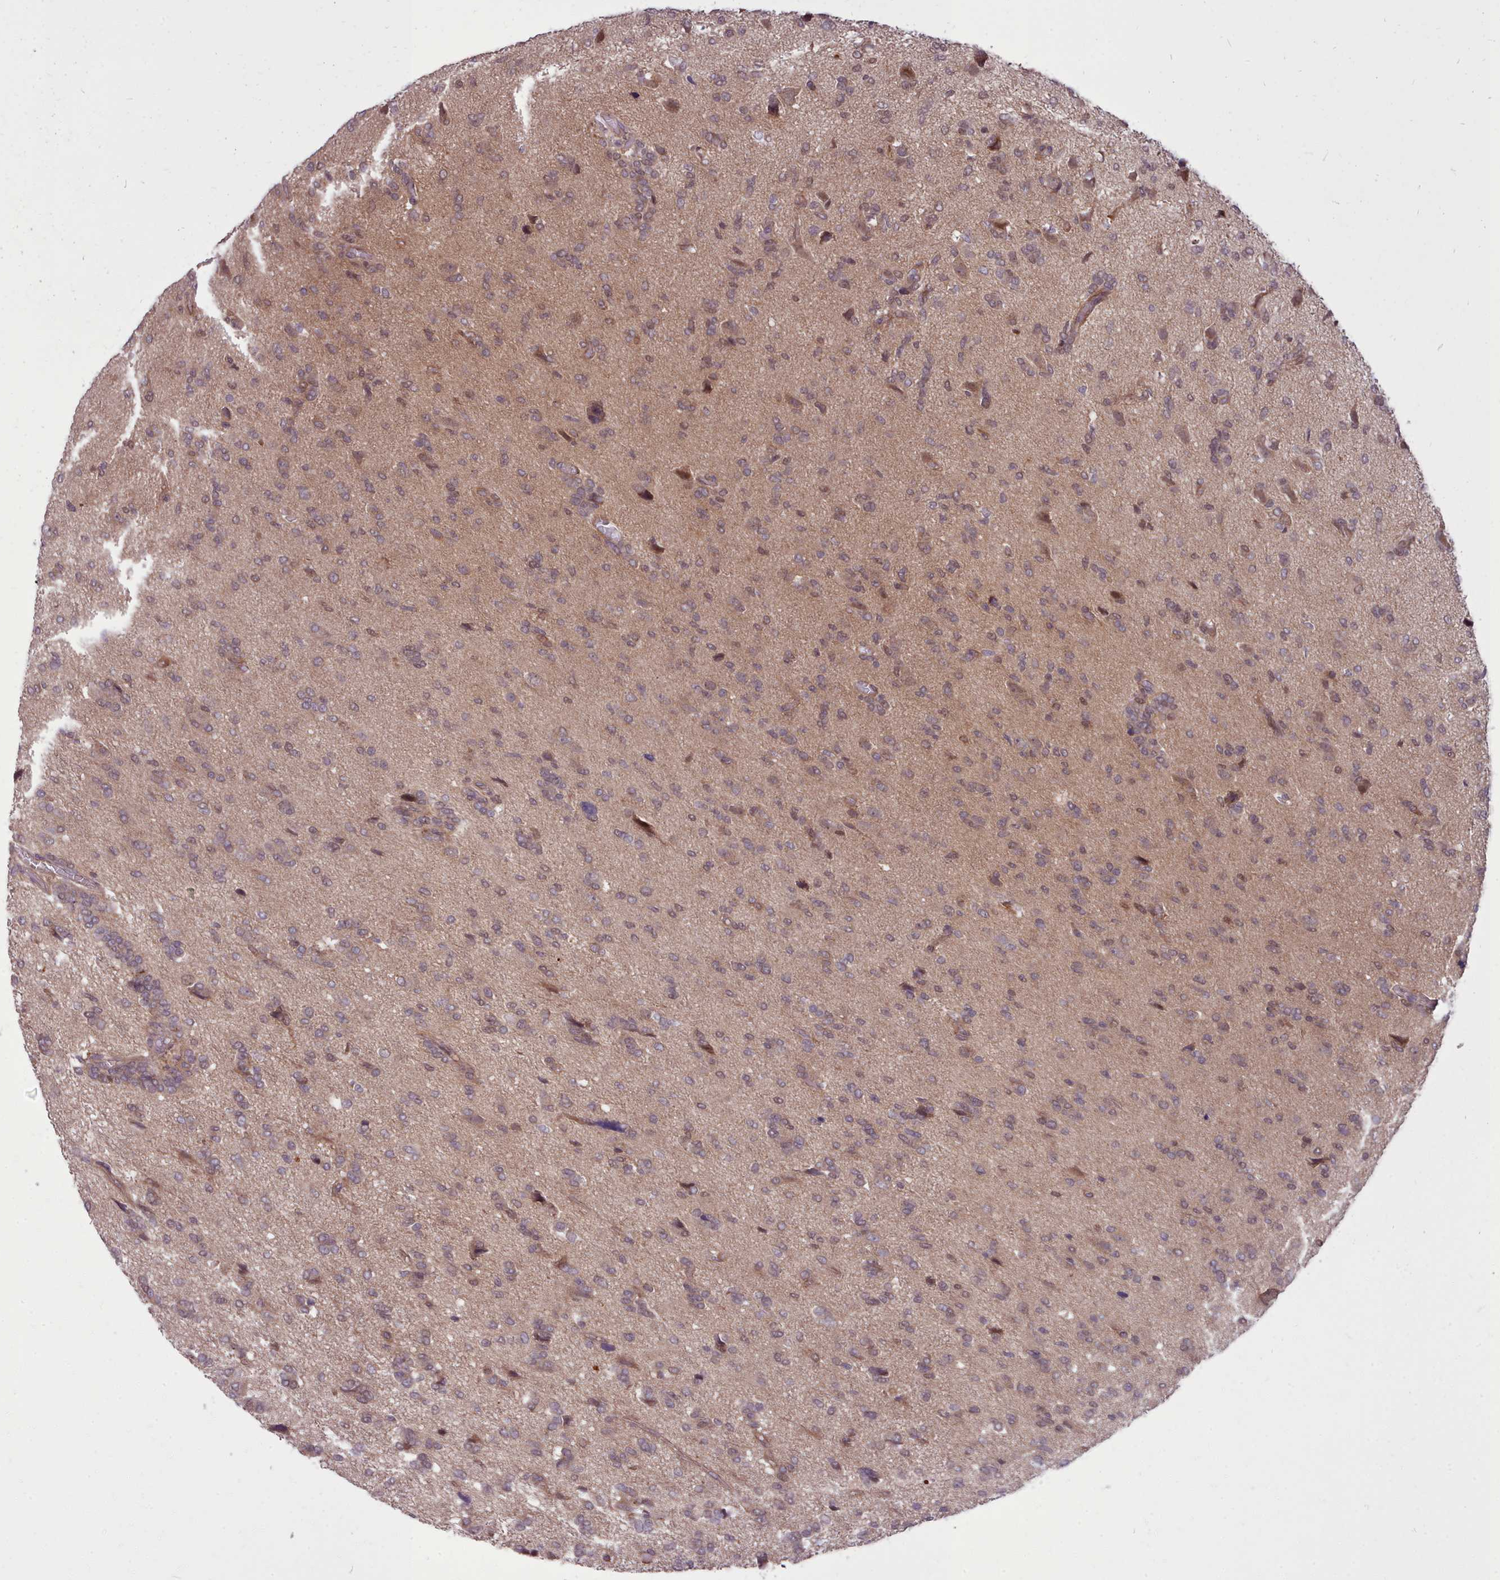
{"staining": {"intensity": "moderate", "quantity": "<25%", "location": "nuclear"}, "tissue": "glioma", "cell_type": "Tumor cells", "image_type": "cancer", "snomed": [{"axis": "morphology", "description": "Glioma, malignant, High grade"}, {"axis": "topography", "description": "Brain"}], "caption": "This is an image of IHC staining of malignant glioma (high-grade), which shows moderate staining in the nuclear of tumor cells.", "gene": "AHCY", "patient": {"sex": "female", "age": 59}}